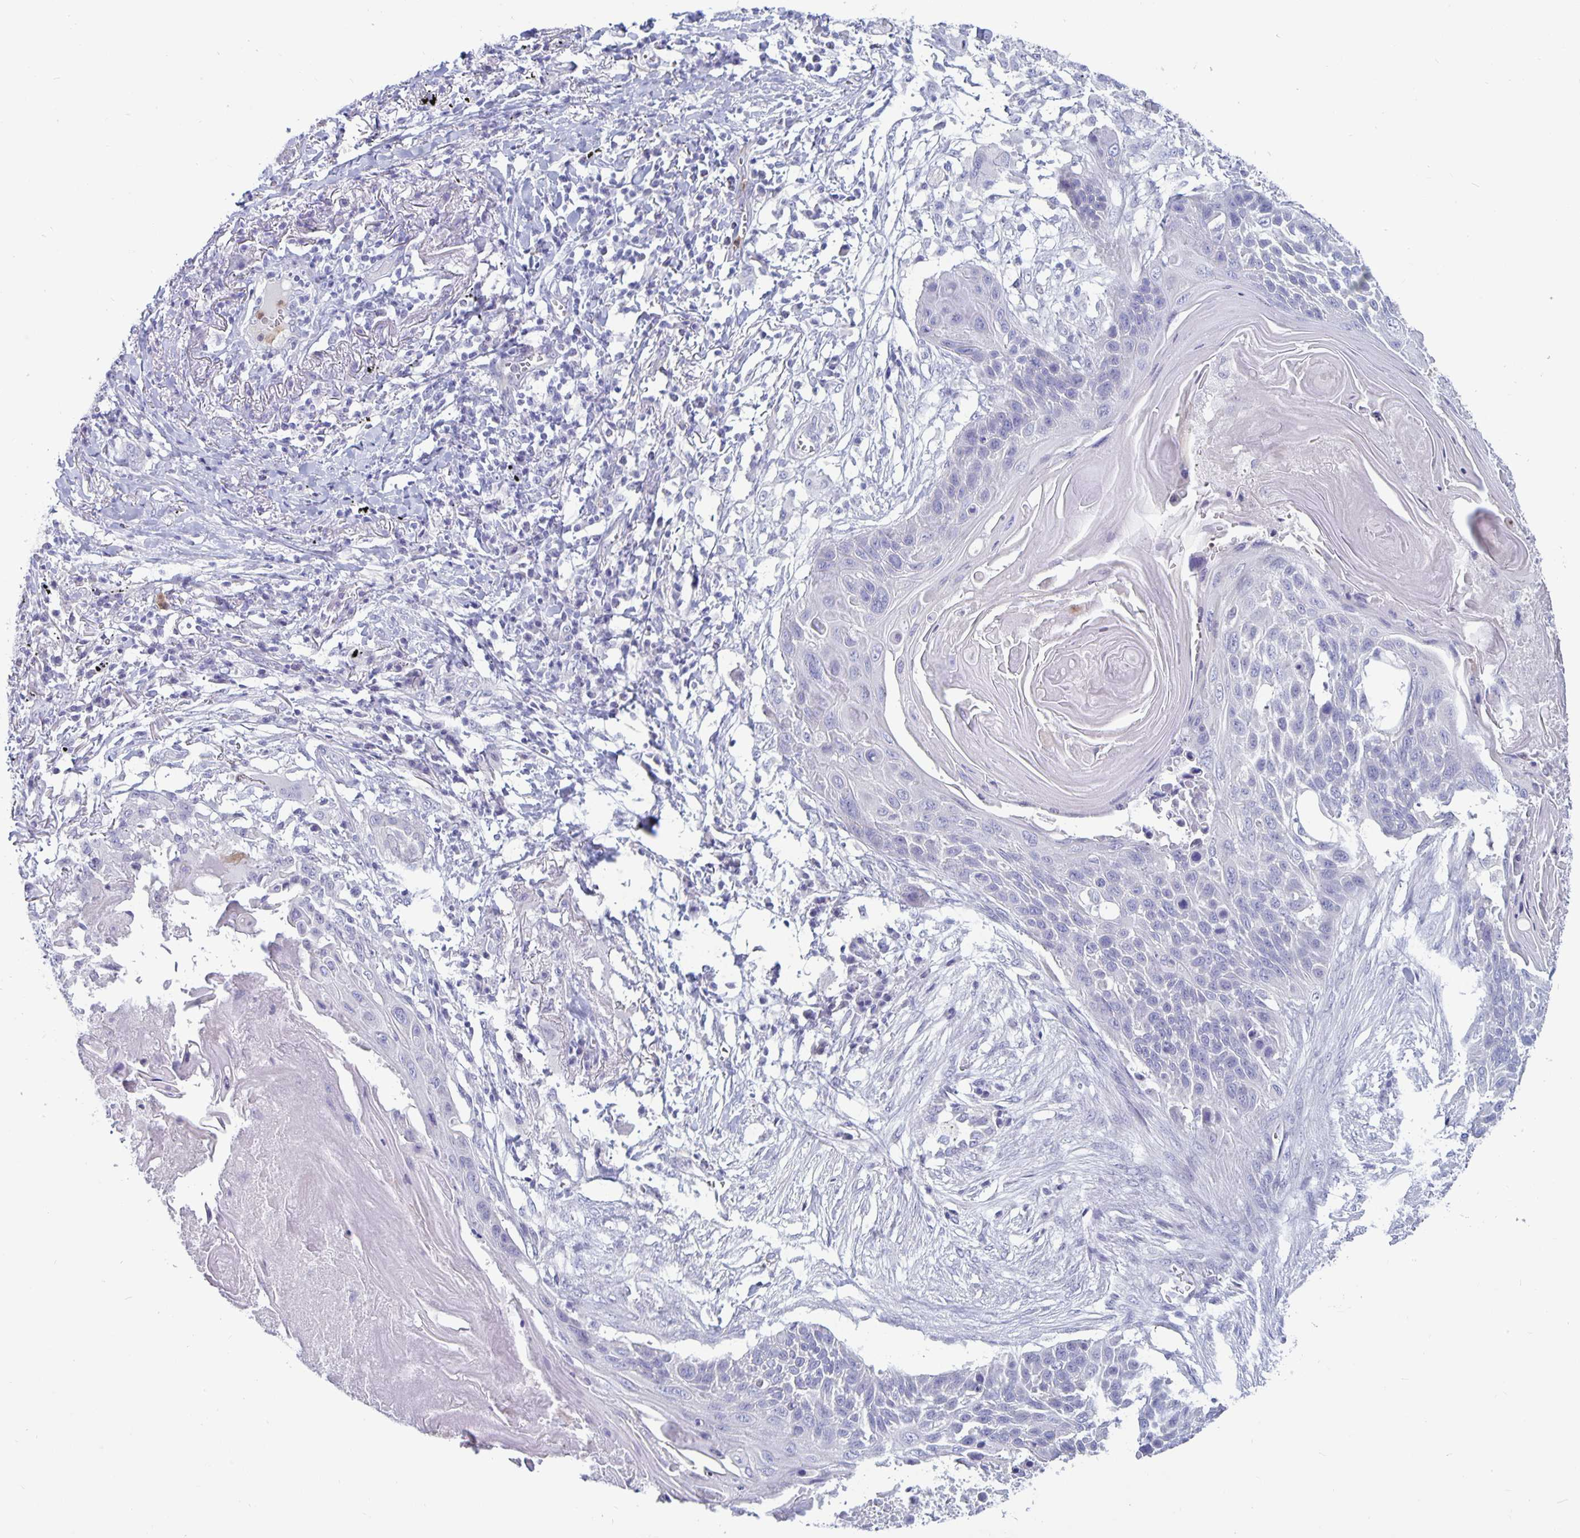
{"staining": {"intensity": "negative", "quantity": "none", "location": "none"}, "tissue": "lung cancer", "cell_type": "Tumor cells", "image_type": "cancer", "snomed": [{"axis": "morphology", "description": "Squamous cell carcinoma, NOS"}, {"axis": "topography", "description": "Lung"}], "caption": "Immunohistochemistry (IHC) of human lung cancer displays no expression in tumor cells. (Brightfield microscopy of DAB IHC at high magnification).", "gene": "PLCB3", "patient": {"sex": "male", "age": 78}}